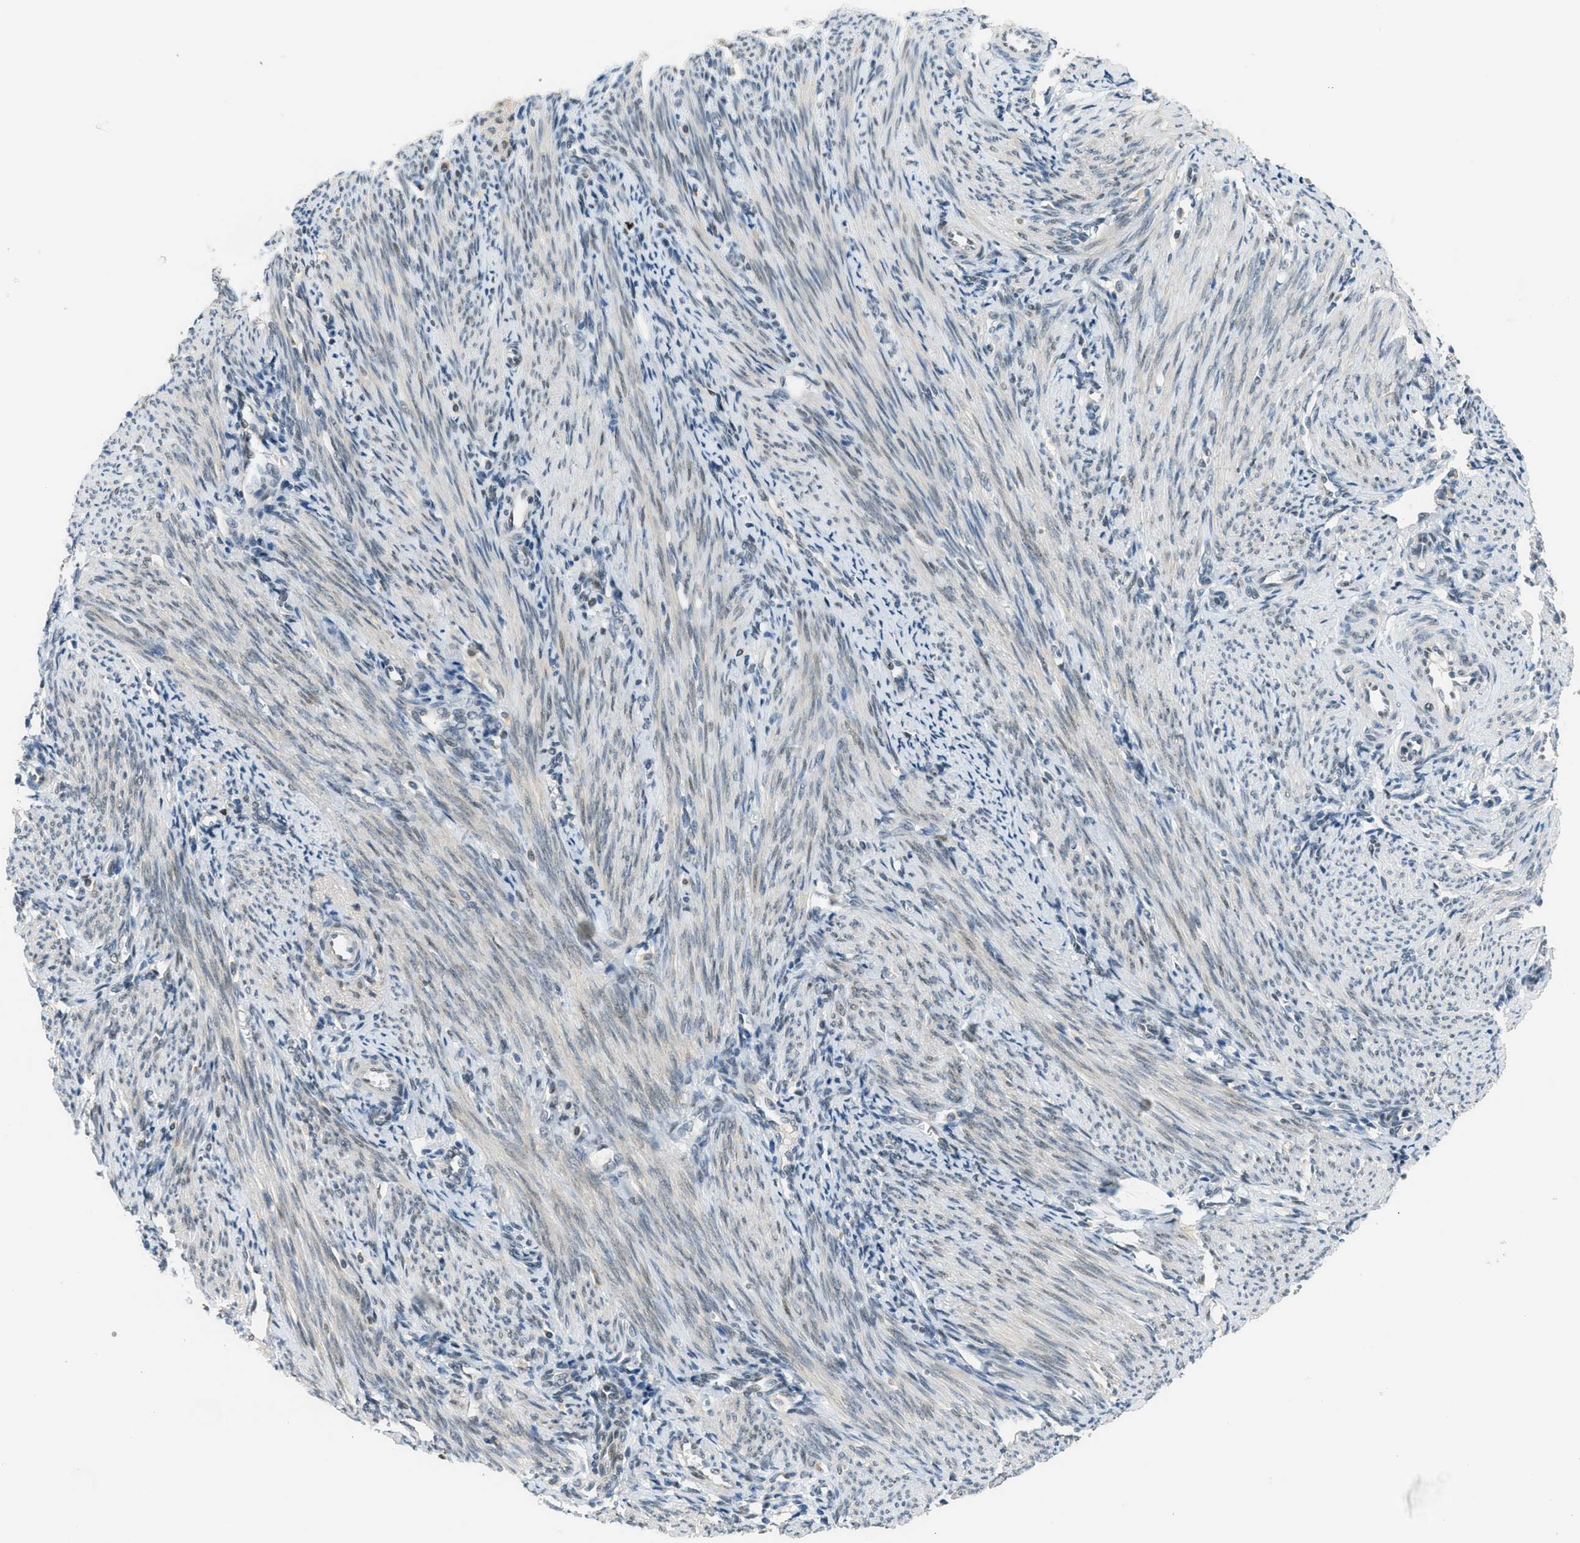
{"staining": {"intensity": "moderate", "quantity": "25%-75%", "location": "nuclear"}, "tissue": "endometrium", "cell_type": "Cells in endometrial stroma", "image_type": "normal", "snomed": [{"axis": "morphology", "description": "Normal tissue, NOS"}, {"axis": "topography", "description": "Uterus"}, {"axis": "topography", "description": "Endometrium"}], "caption": "IHC staining of unremarkable endometrium, which shows medium levels of moderate nuclear expression in about 25%-75% of cells in endometrial stroma indicating moderate nuclear protein staining. The staining was performed using DAB (3,3'-diaminobenzidine) (brown) for protein detection and nuclei were counterstained in hematoxylin (blue).", "gene": "TCF3", "patient": {"sex": "female", "age": 33}}